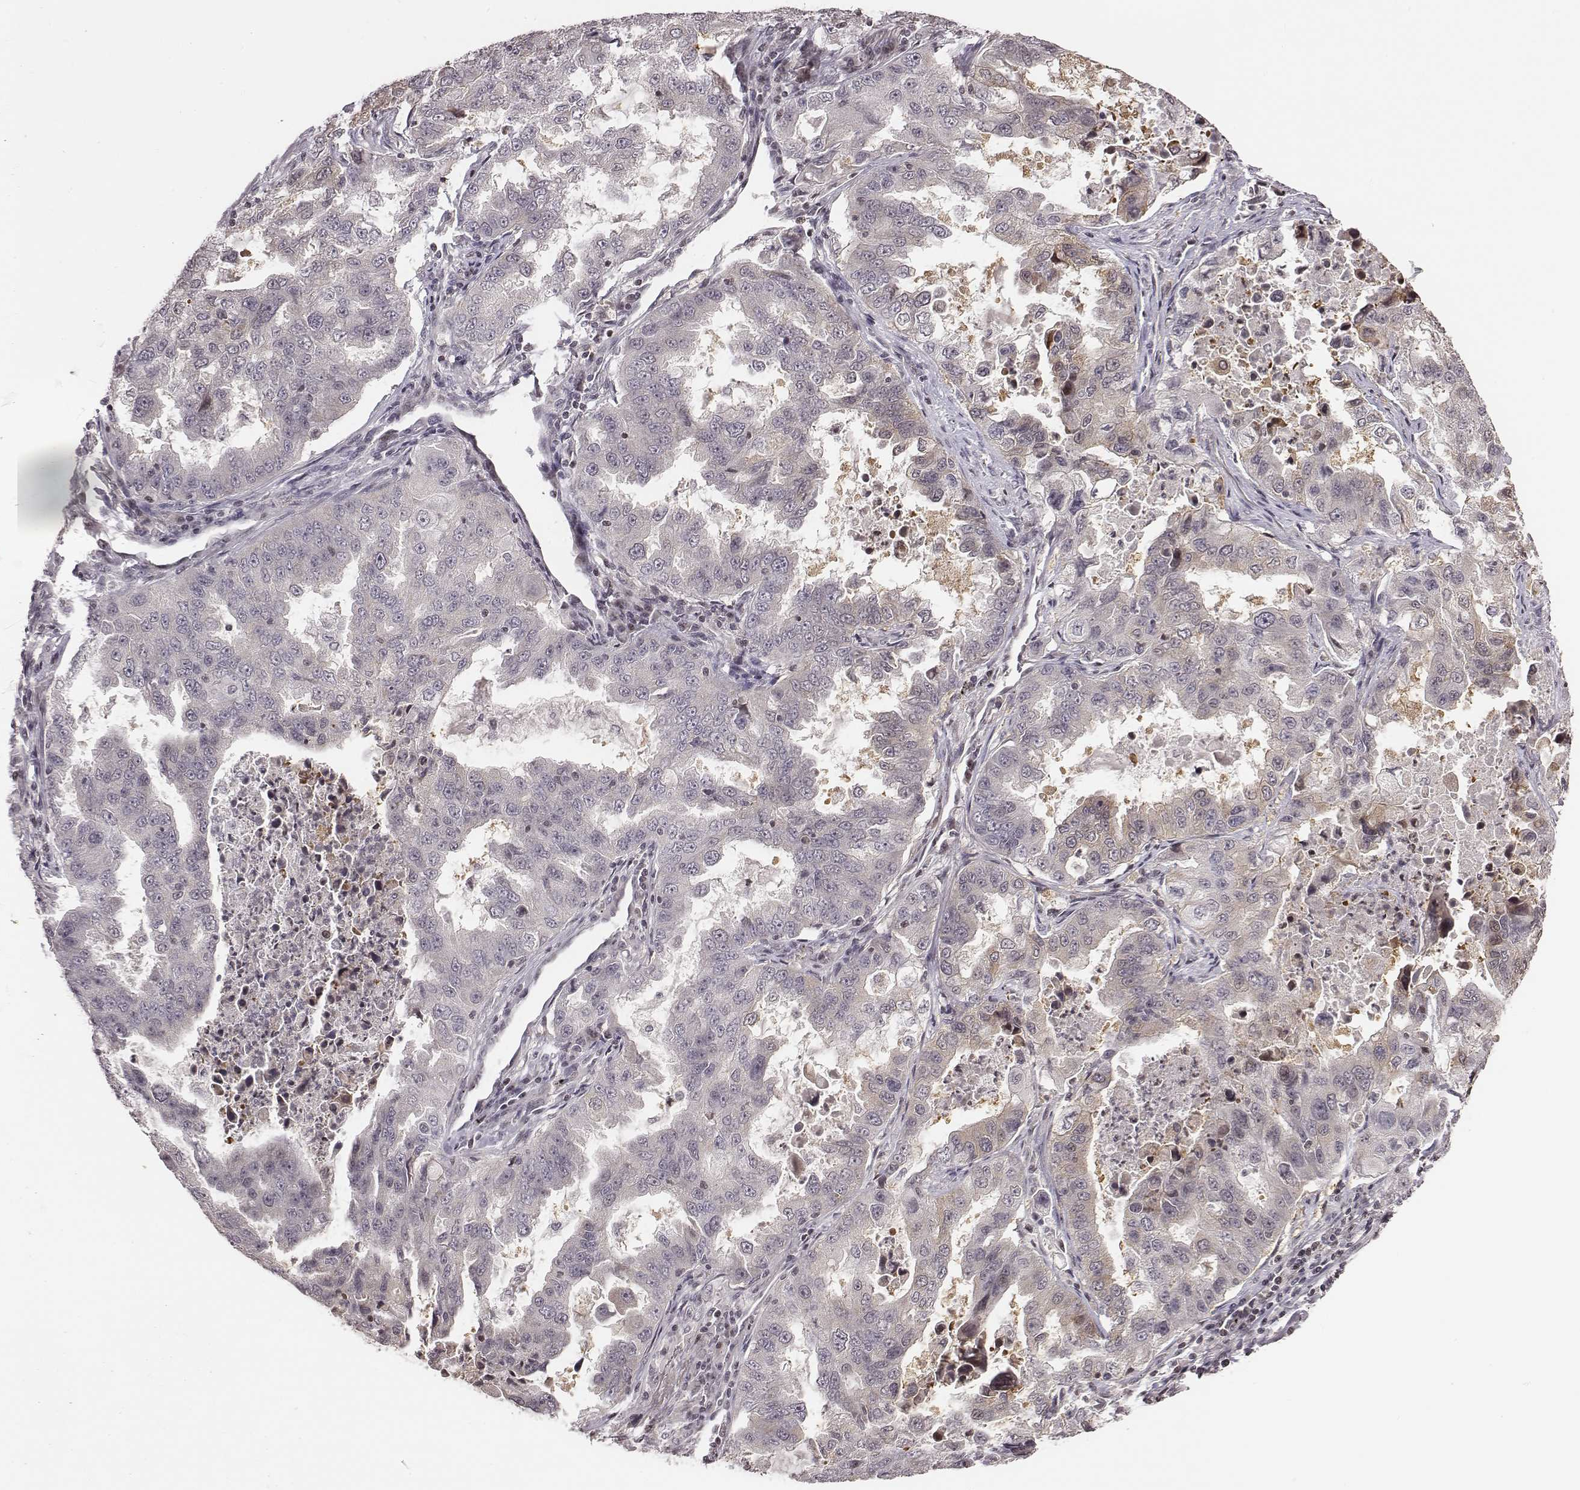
{"staining": {"intensity": "negative", "quantity": "none", "location": "none"}, "tissue": "lung cancer", "cell_type": "Tumor cells", "image_type": "cancer", "snomed": [{"axis": "morphology", "description": "Adenocarcinoma, NOS"}, {"axis": "topography", "description": "Lung"}], "caption": "Adenocarcinoma (lung) was stained to show a protein in brown. There is no significant staining in tumor cells.", "gene": "GRM4", "patient": {"sex": "female", "age": 61}}